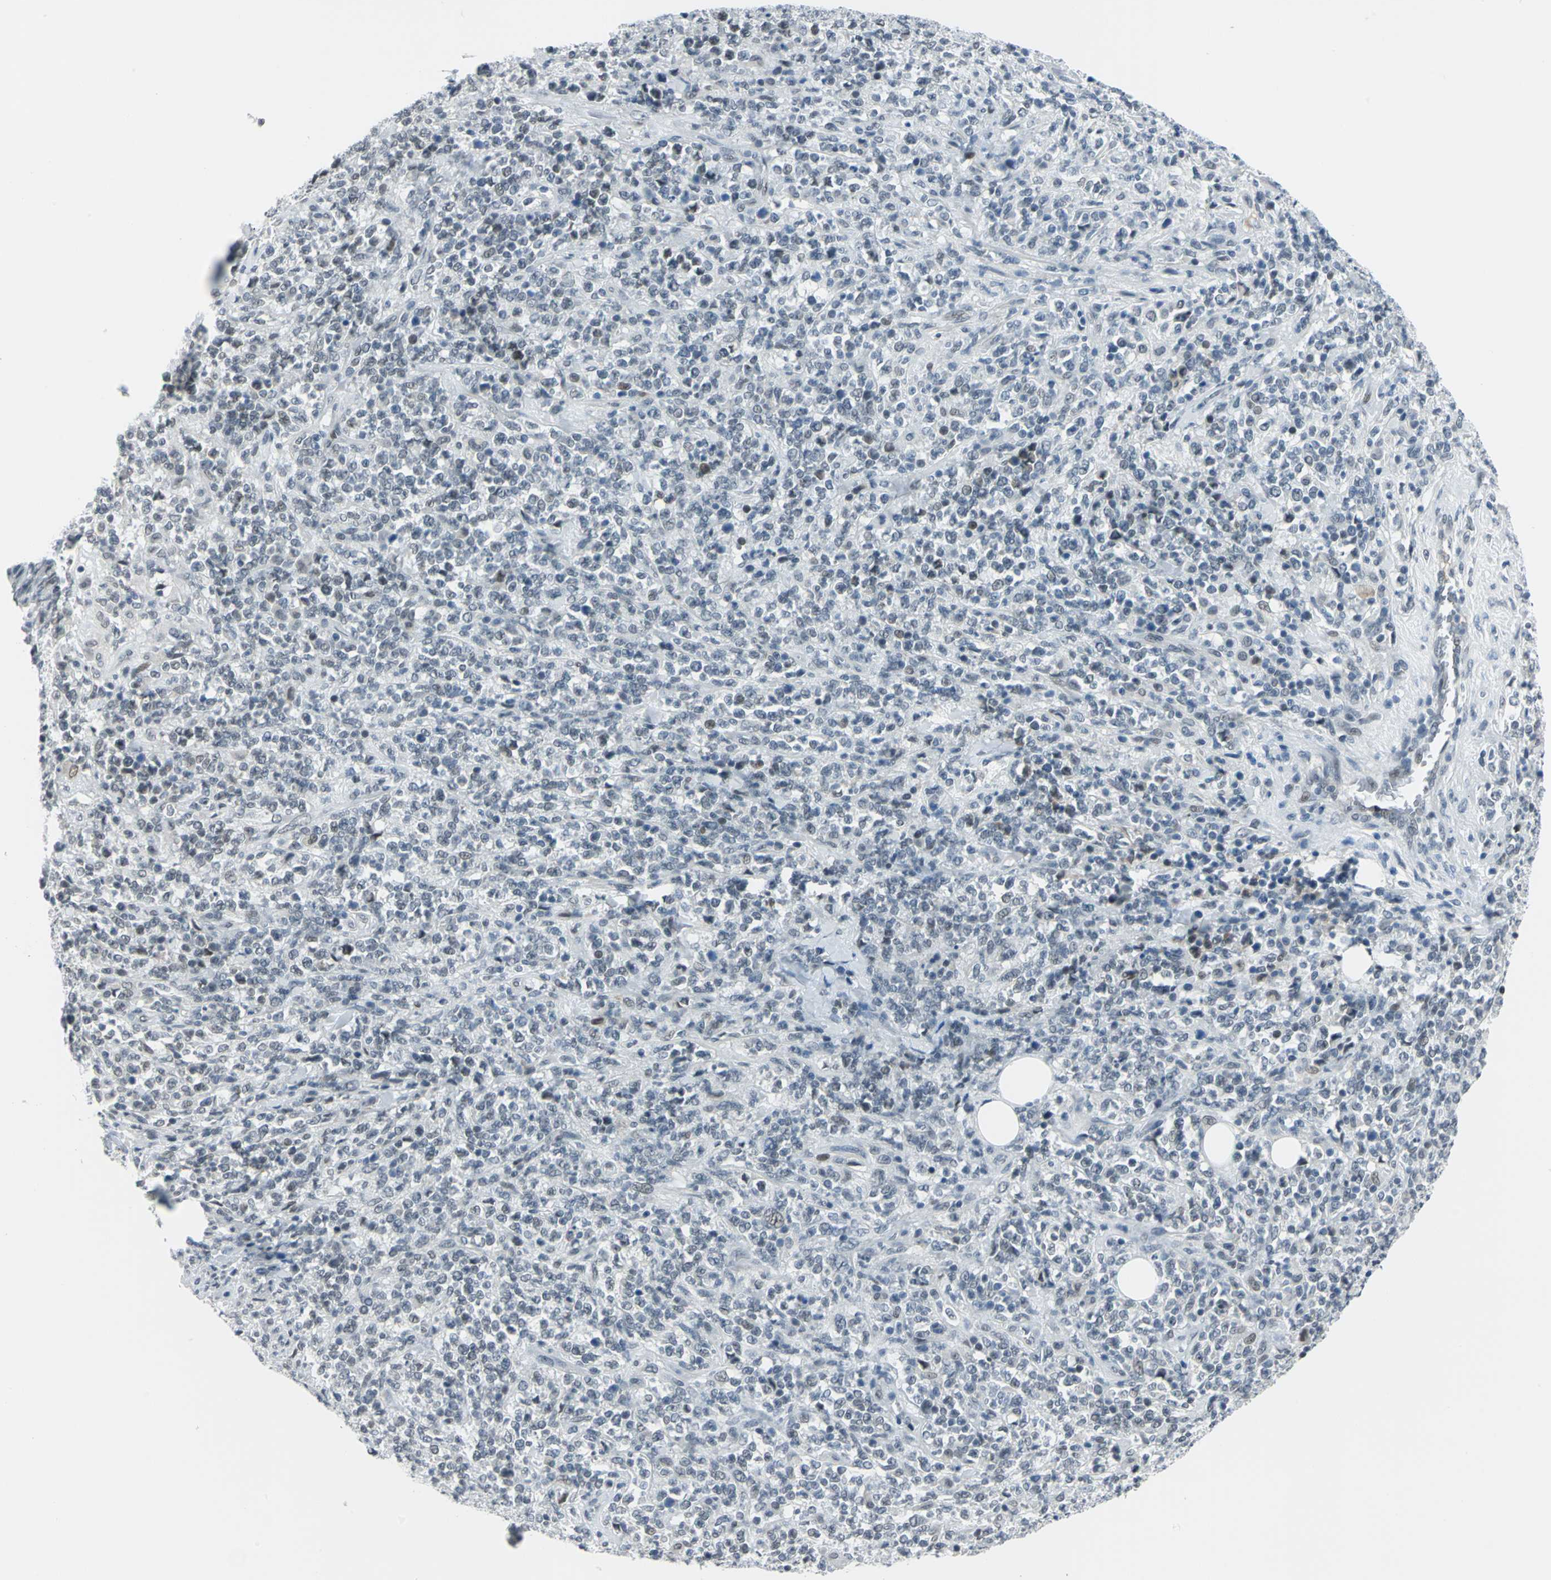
{"staining": {"intensity": "weak", "quantity": "<25%", "location": "nuclear"}, "tissue": "lymphoma", "cell_type": "Tumor cells", "image_type": "cancer", "snomed": [{"axis": "morphology", "description": "Malignant lymphoma, non-Hodgkin's type, High grade"}, {"axis": "topography", "description": "Soft tissue"}], "caption": "IHC photomicrograph of neoplastic tissue: malignant lymphoma, non-Hodgkin's type (high-grade) stained with DAB (3,3'-diaminobenzidine) reveals no significant protein expression in tumor cells.", "gene": "MTMR10", "patient": {"sex": "male", "age": 18}}